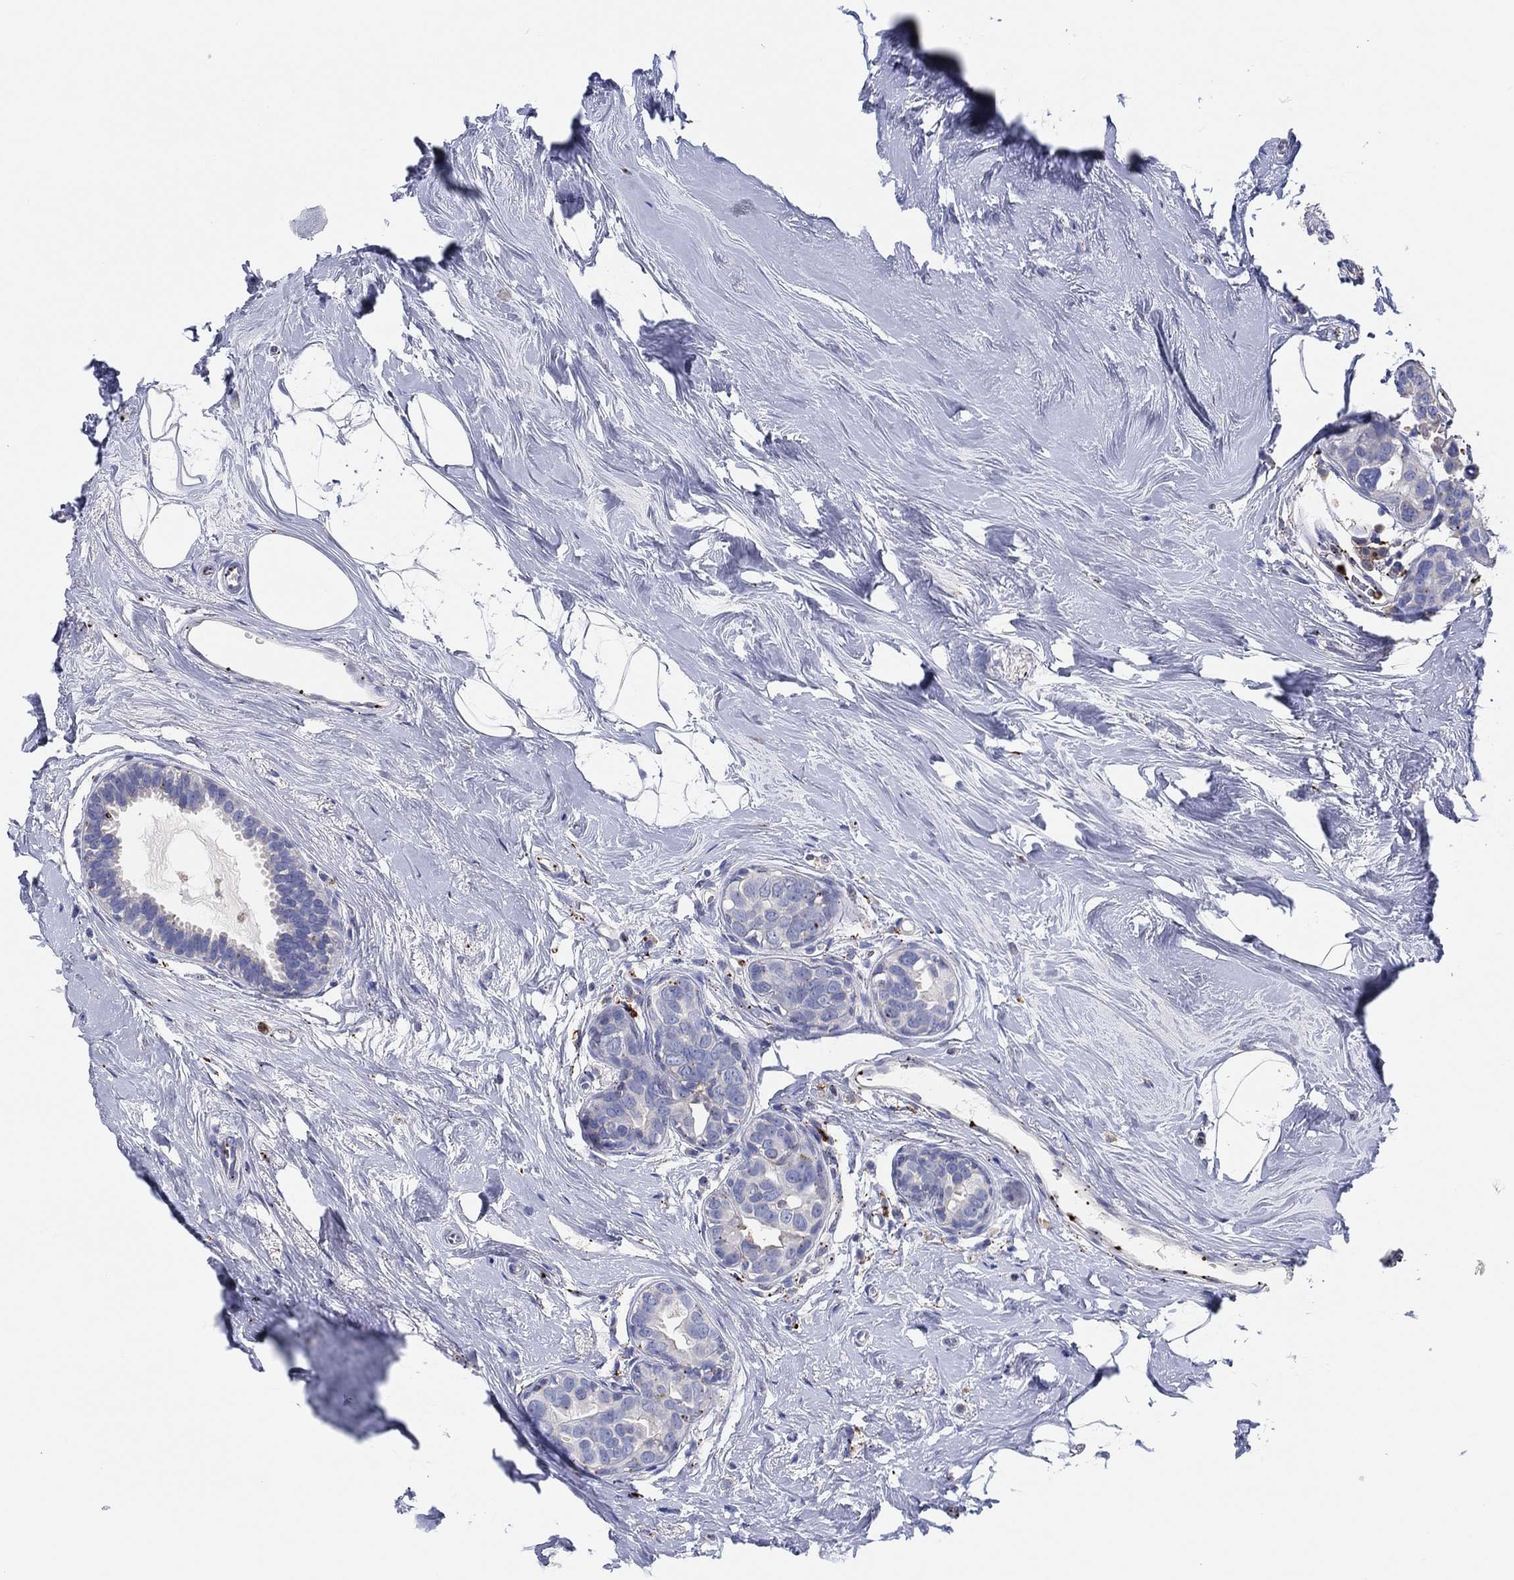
{"staining": {"intensity": "negative", "quantity": "none", "location": "none"}, "tissue": "breast cancer", "cell_type": "Tumor cells", "image_type": "cancer", "snomed": [{"axis": "morphology", "description": "Duct carcinoma"}, {"axis": "topography", "description": "Breast"}], "caption": "IHC micrograph of neoplastic tissue: intraductal carcinoma (breast) stained with DAB (3,3'-diaminobenzidine) demonstrates no significant protein positivity in tumor cells.", "gene": "PLAC8", "patient": {"sex": "female", "age": 55}}